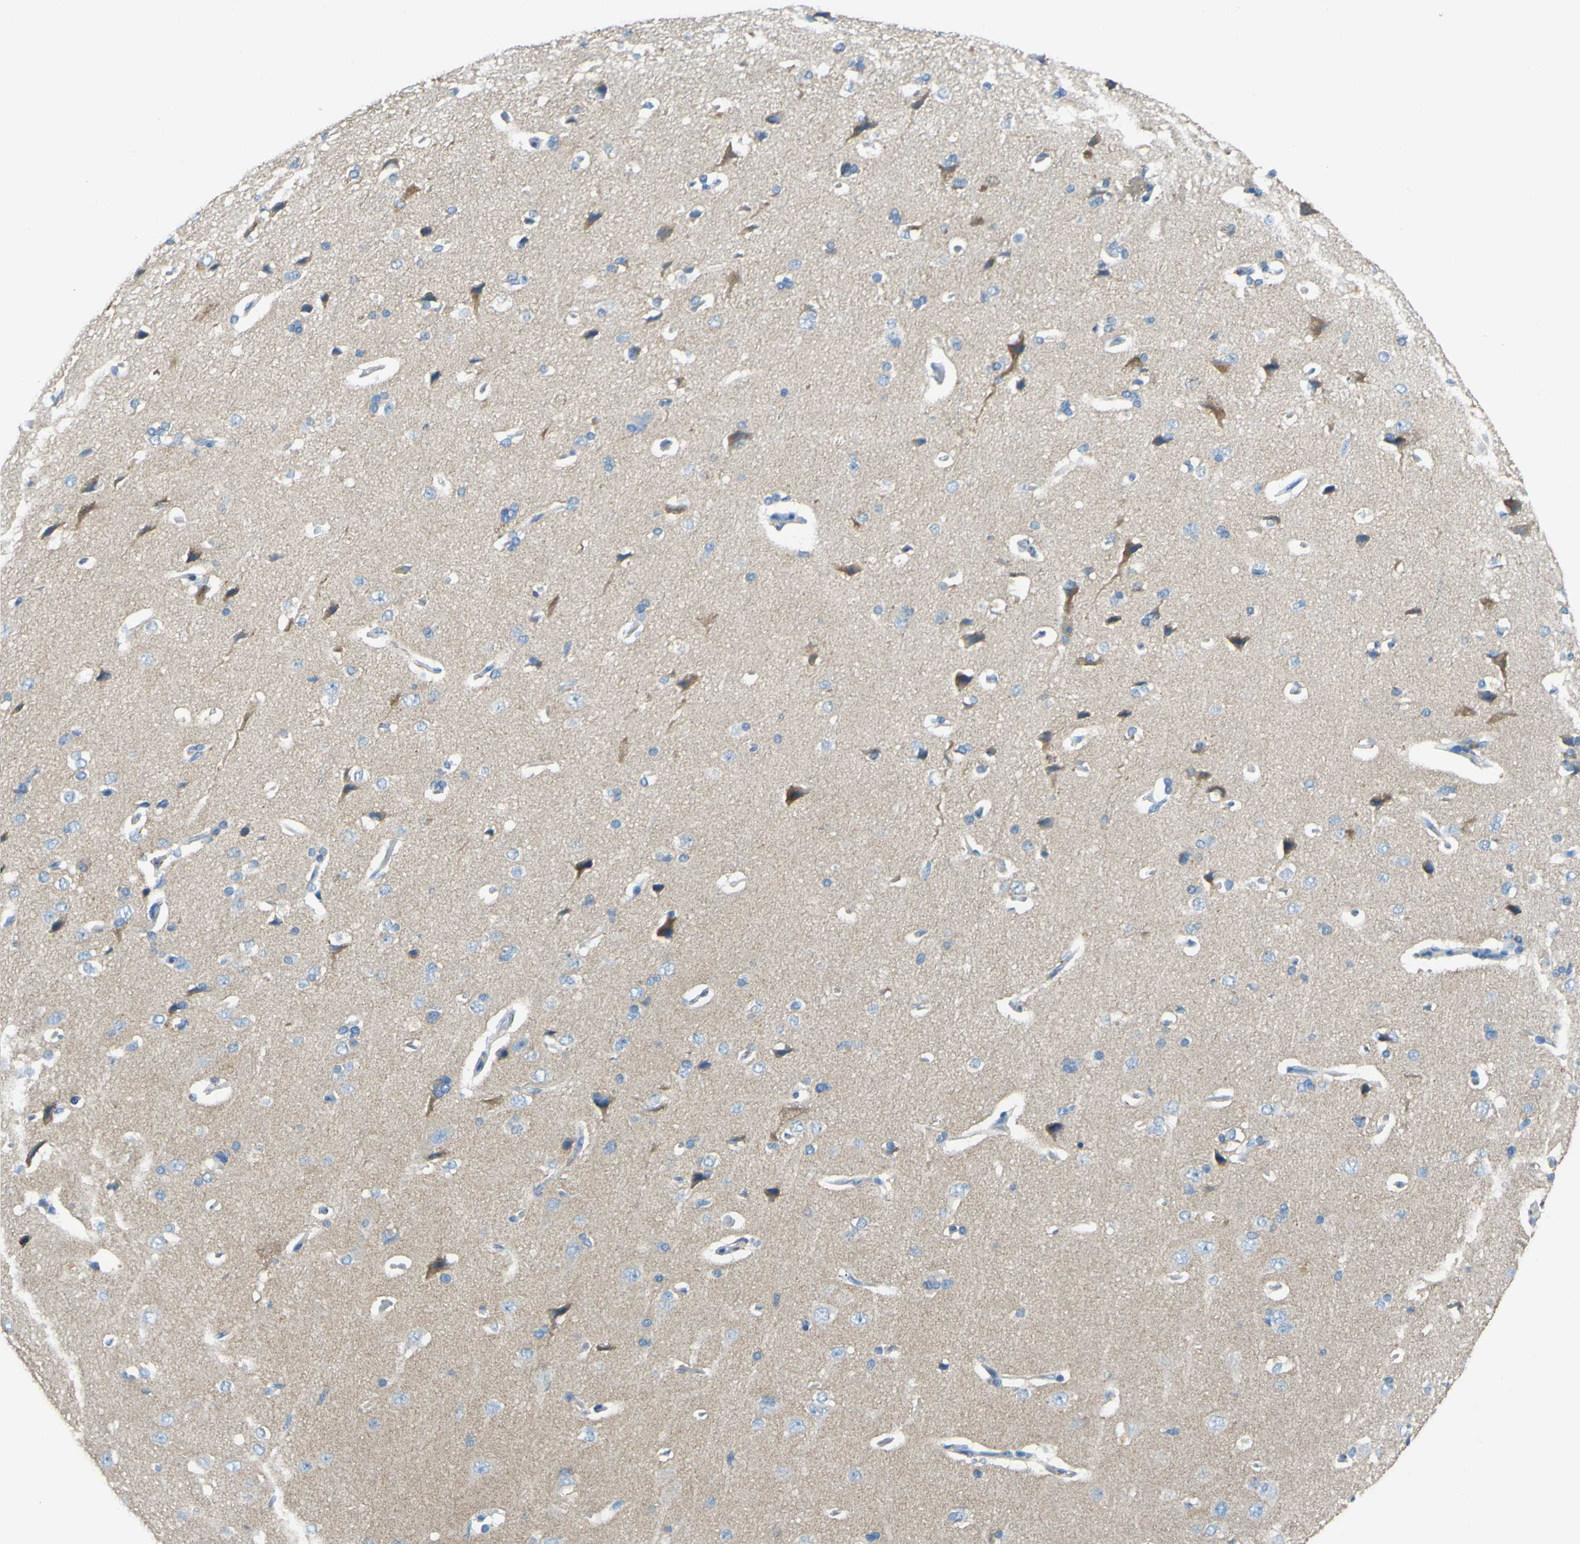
{"staining": {"intensity": "negative", "quantity": "none", "location": "none"}, "tissue": "cerebral cortex", "cell_type": "Endothelial cells", "image_type": "normal", "snomed": [{"axis": "morphology", "description": "Normal tissue, NOS"}, {"axis": "topography", "description": "Cerebral cortex"}], "caption": "IHC of normal human cerebral cortex demonstrates no staining in endothelial cells.", "gene": "CDH10", "patient": {"sex": "male", "age": 62}}